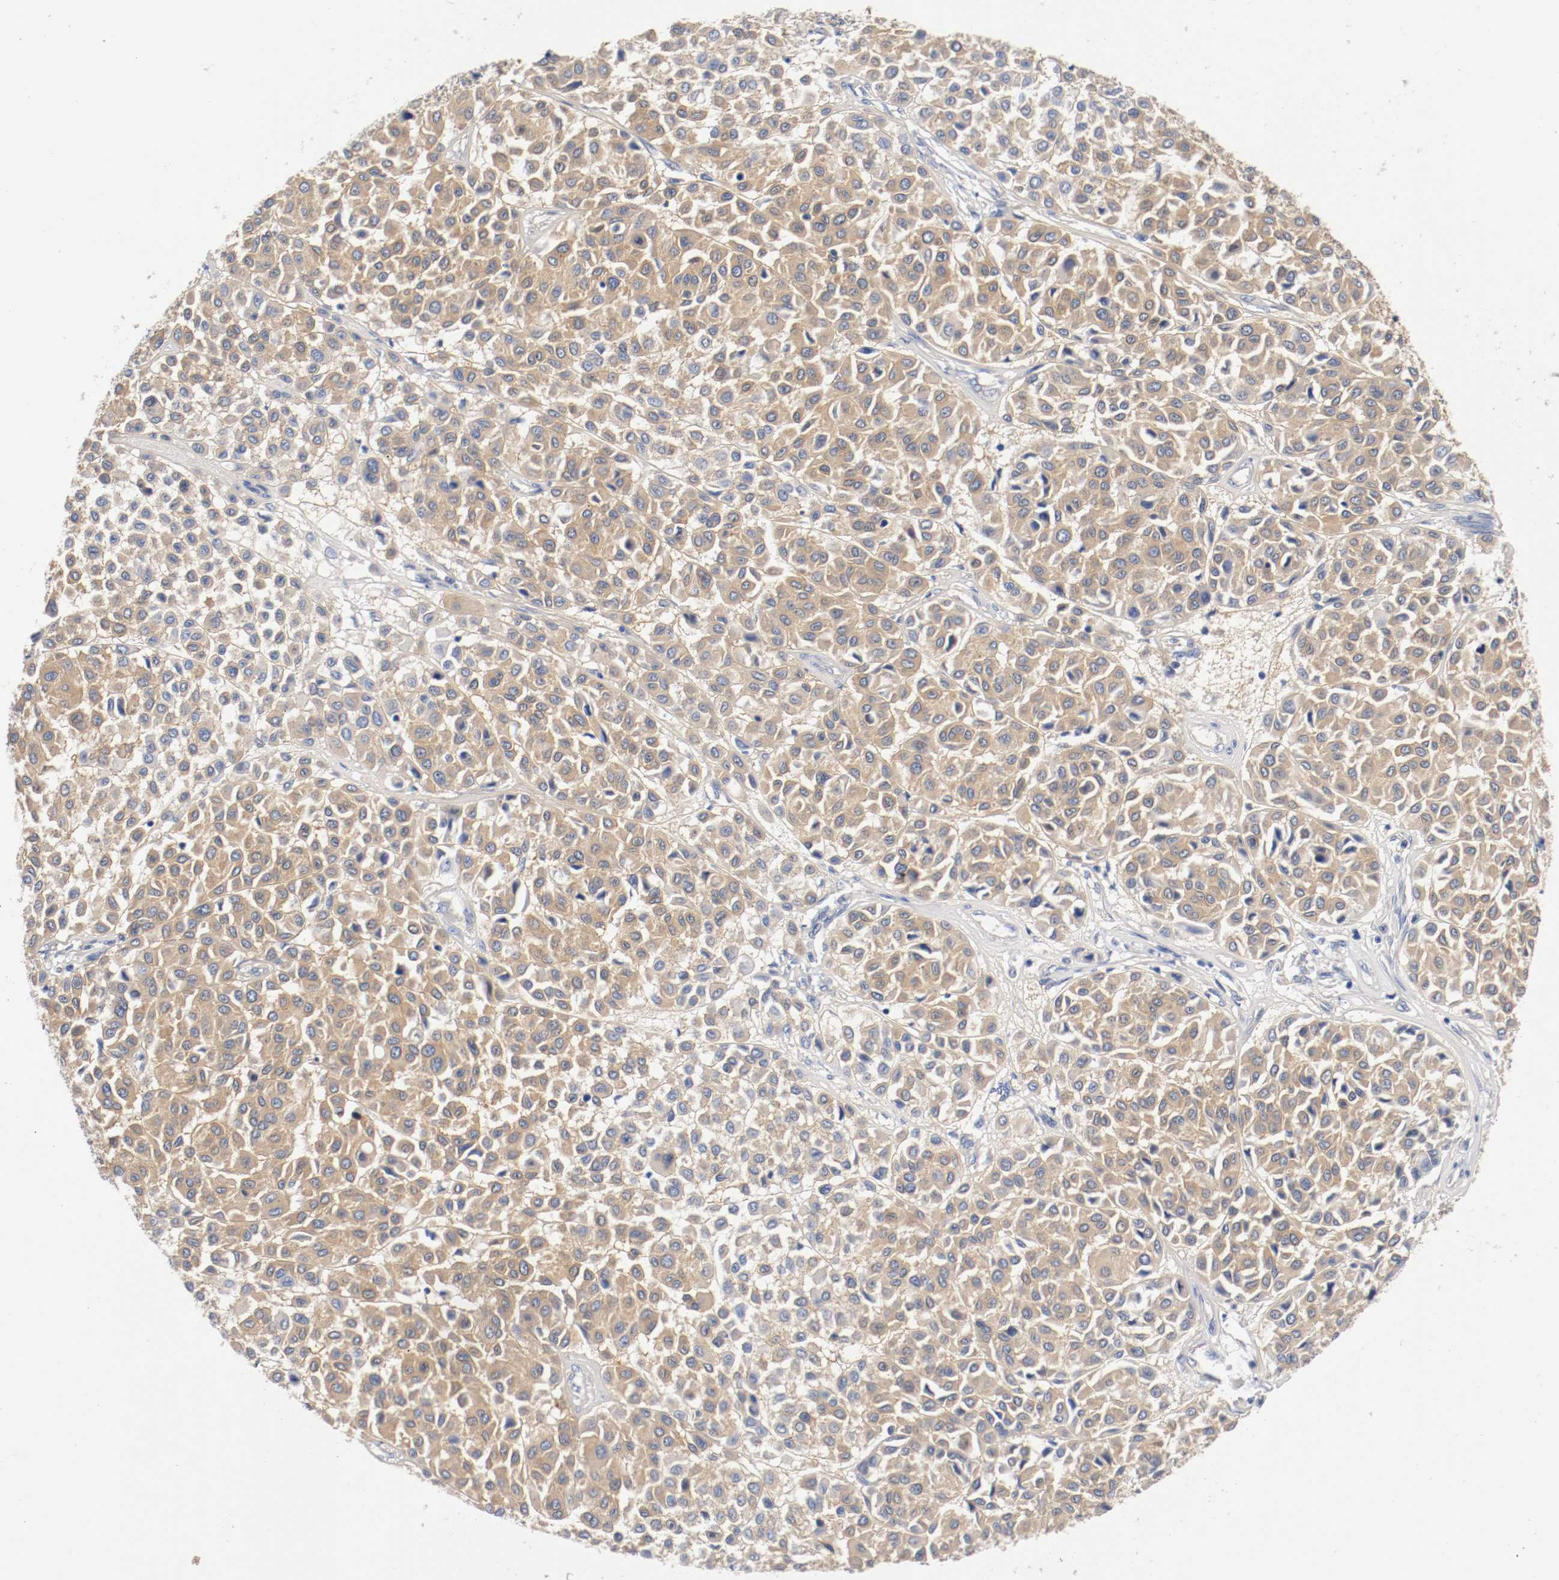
{"staining": {"intensity": "strong", "quantity": ">75%", "location": "cytoplasmic/membranous"}, "tissue": "melanoma", "cell_type": "Tumor cells", "image_type": "cancer", "snomed": [{"axis": "morphology", "description": "Malignant melanoma, Metastatic site"}, {"axis": "topography", "description": "Soft tissue"}], "caption": "Malignant melanoma (metastatic site) stained with a brown dye reveals strong cytoplasmic/membranous positive positivity in about >75% of tumor cells.", "gene": "HGS", "patient": {"sex": "male", "age": 41}}